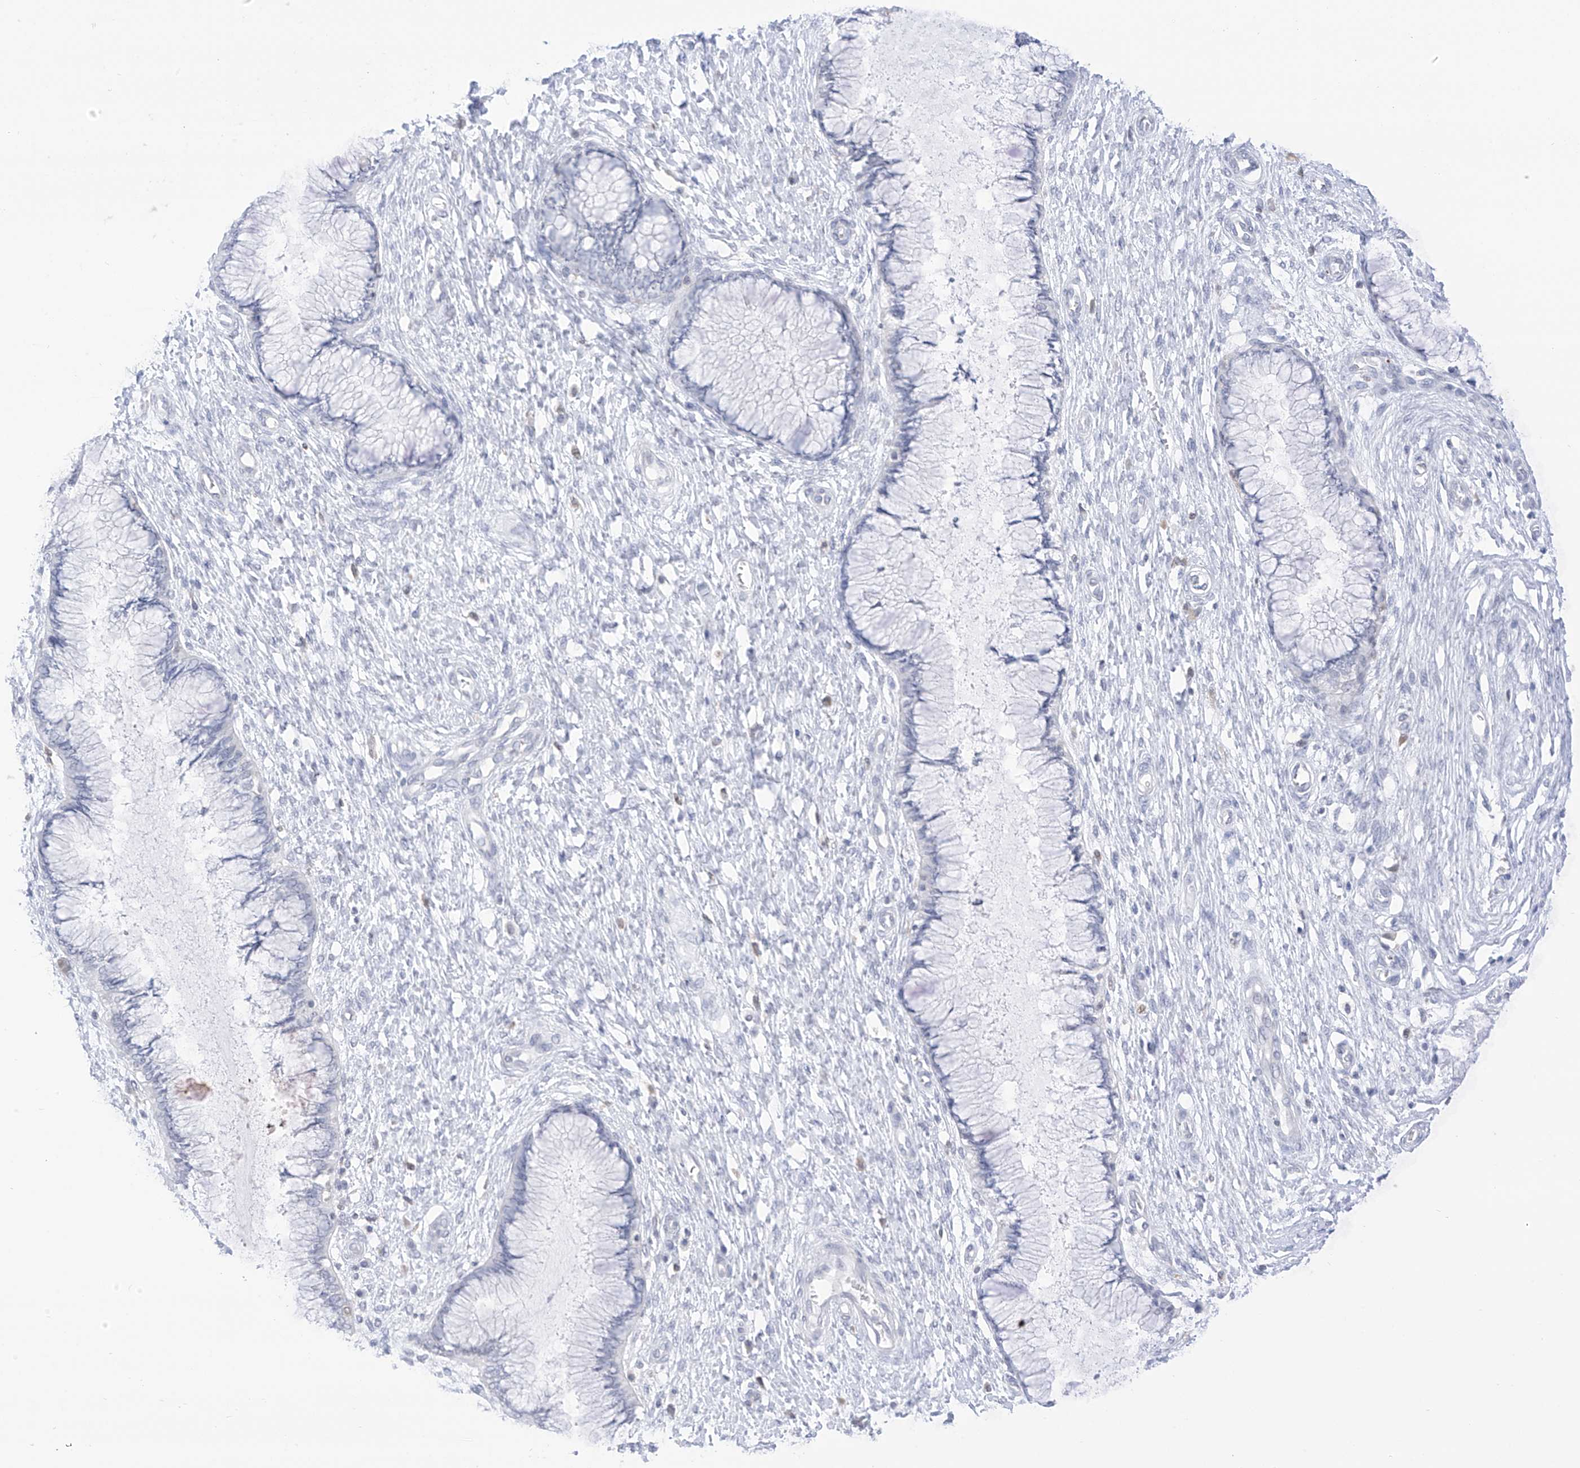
{"staining": {"intensity": "negative", "quantity": "none", "location": "none"}, "tissue": "cervix", "cell_type": "Glandular cells", "image_type": "normal", "snomed": [{"axis": "morphology", "description": "Normal tissue, NOS"}, {"axis": "topography", "description": "Cervix"}], "caption": "Immunohistochemistry (IHC) micrograph of unremarkable human cervix stained for a protein (brown), which displays no staining in glandular cells.", "gene": "TBXAS1", "patient": {"sex": "female", "age": 55}}